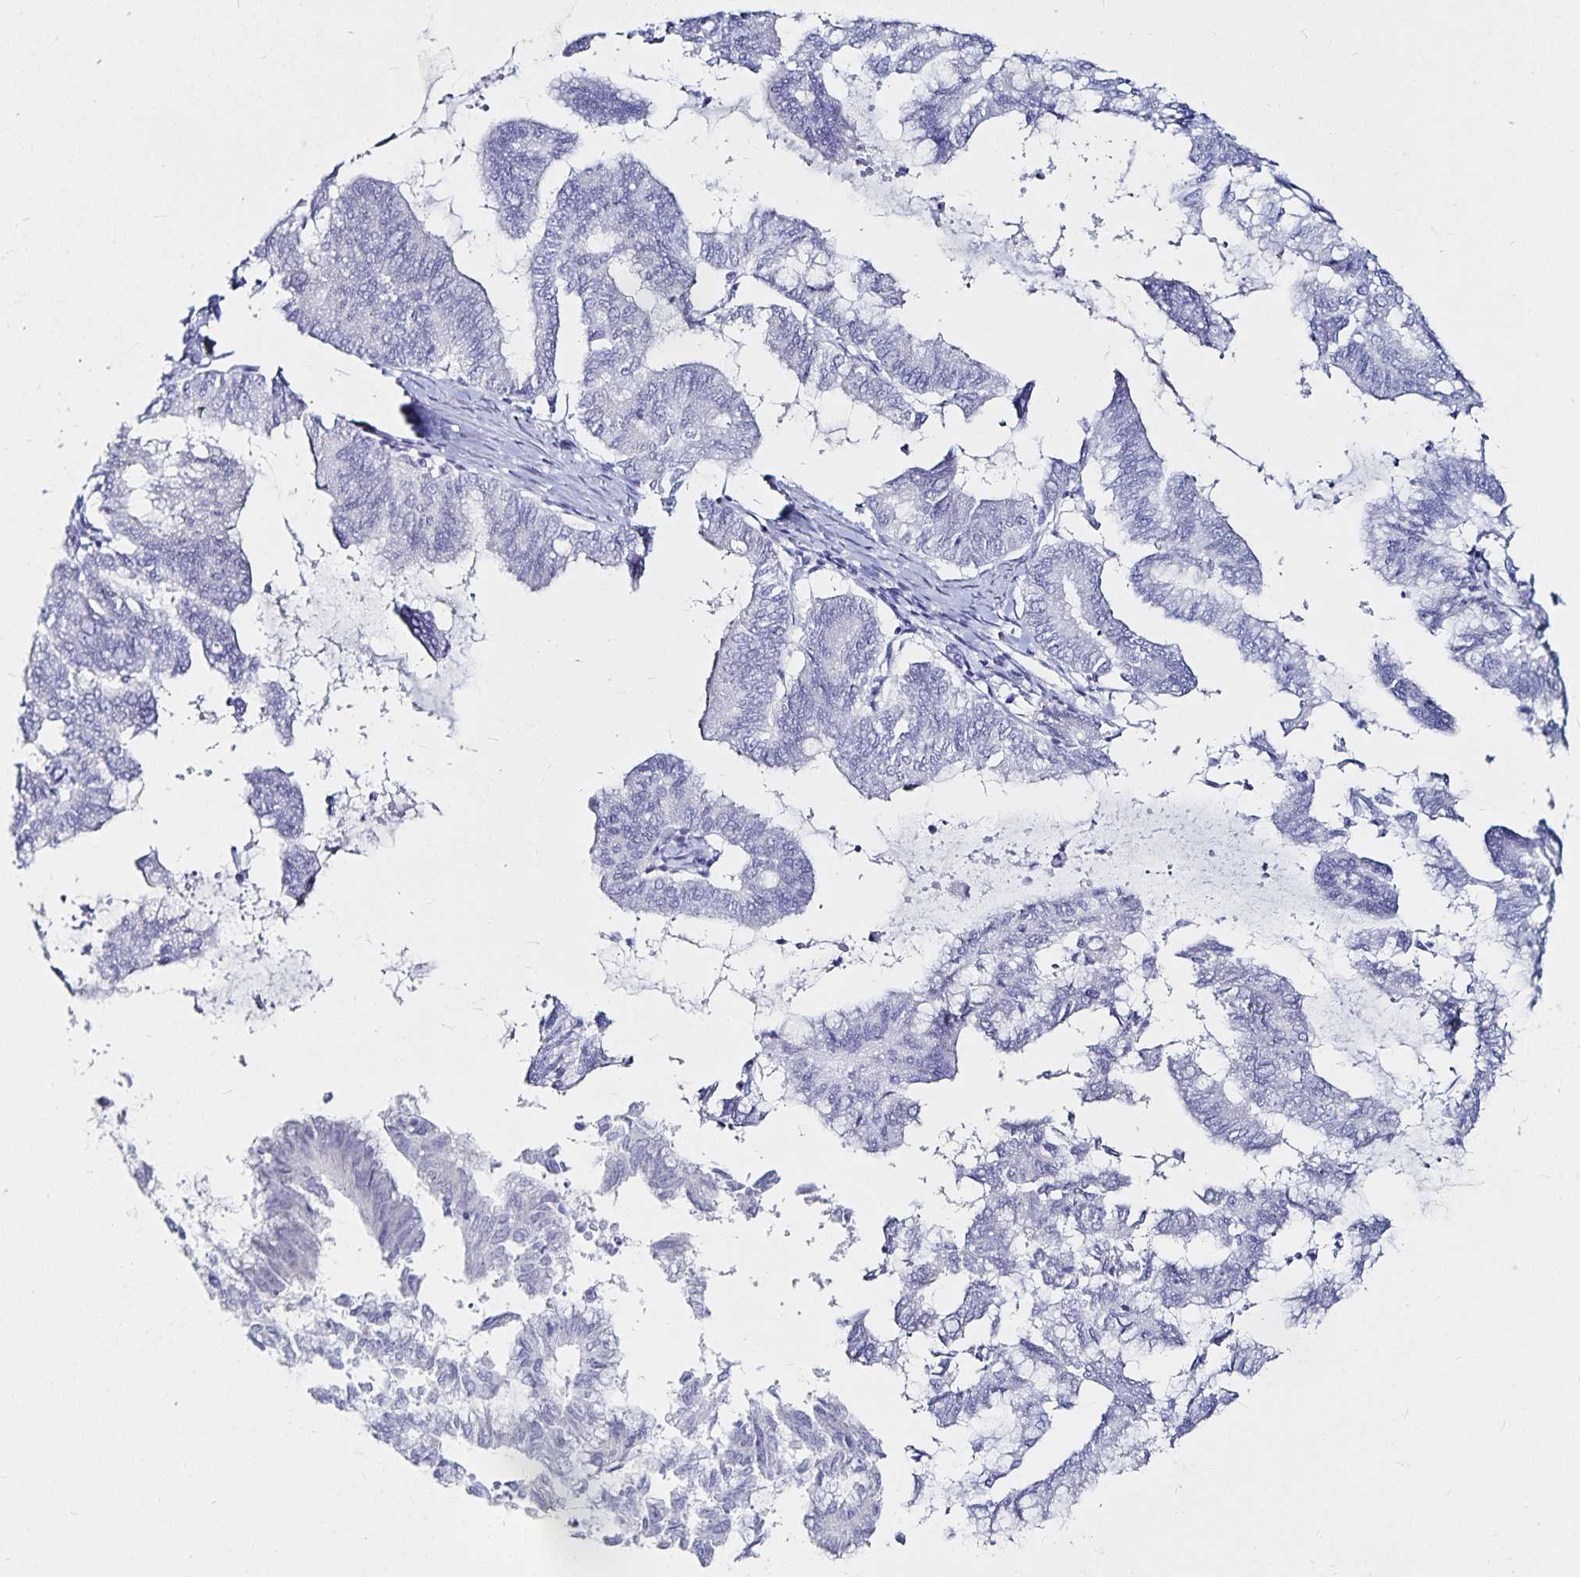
{"staining": {"intensity": "negative", "quantity": "none", "location": "none"}, "tissue": "endometrial cancer", "cell_type": "Tumor cells", "image_type": "cancer", "snomed": [{"axis": "morphology", "description": "Adenocarcinoma, NOS"}, {"axis": "topography", "description": "Endometrium"}], "caption": "IHC of endometrial adenocarcinoma exhibits no positivity in tumor cells.", "gene": "TNIP1", "patient": {"sex": "female", "age": 79}}